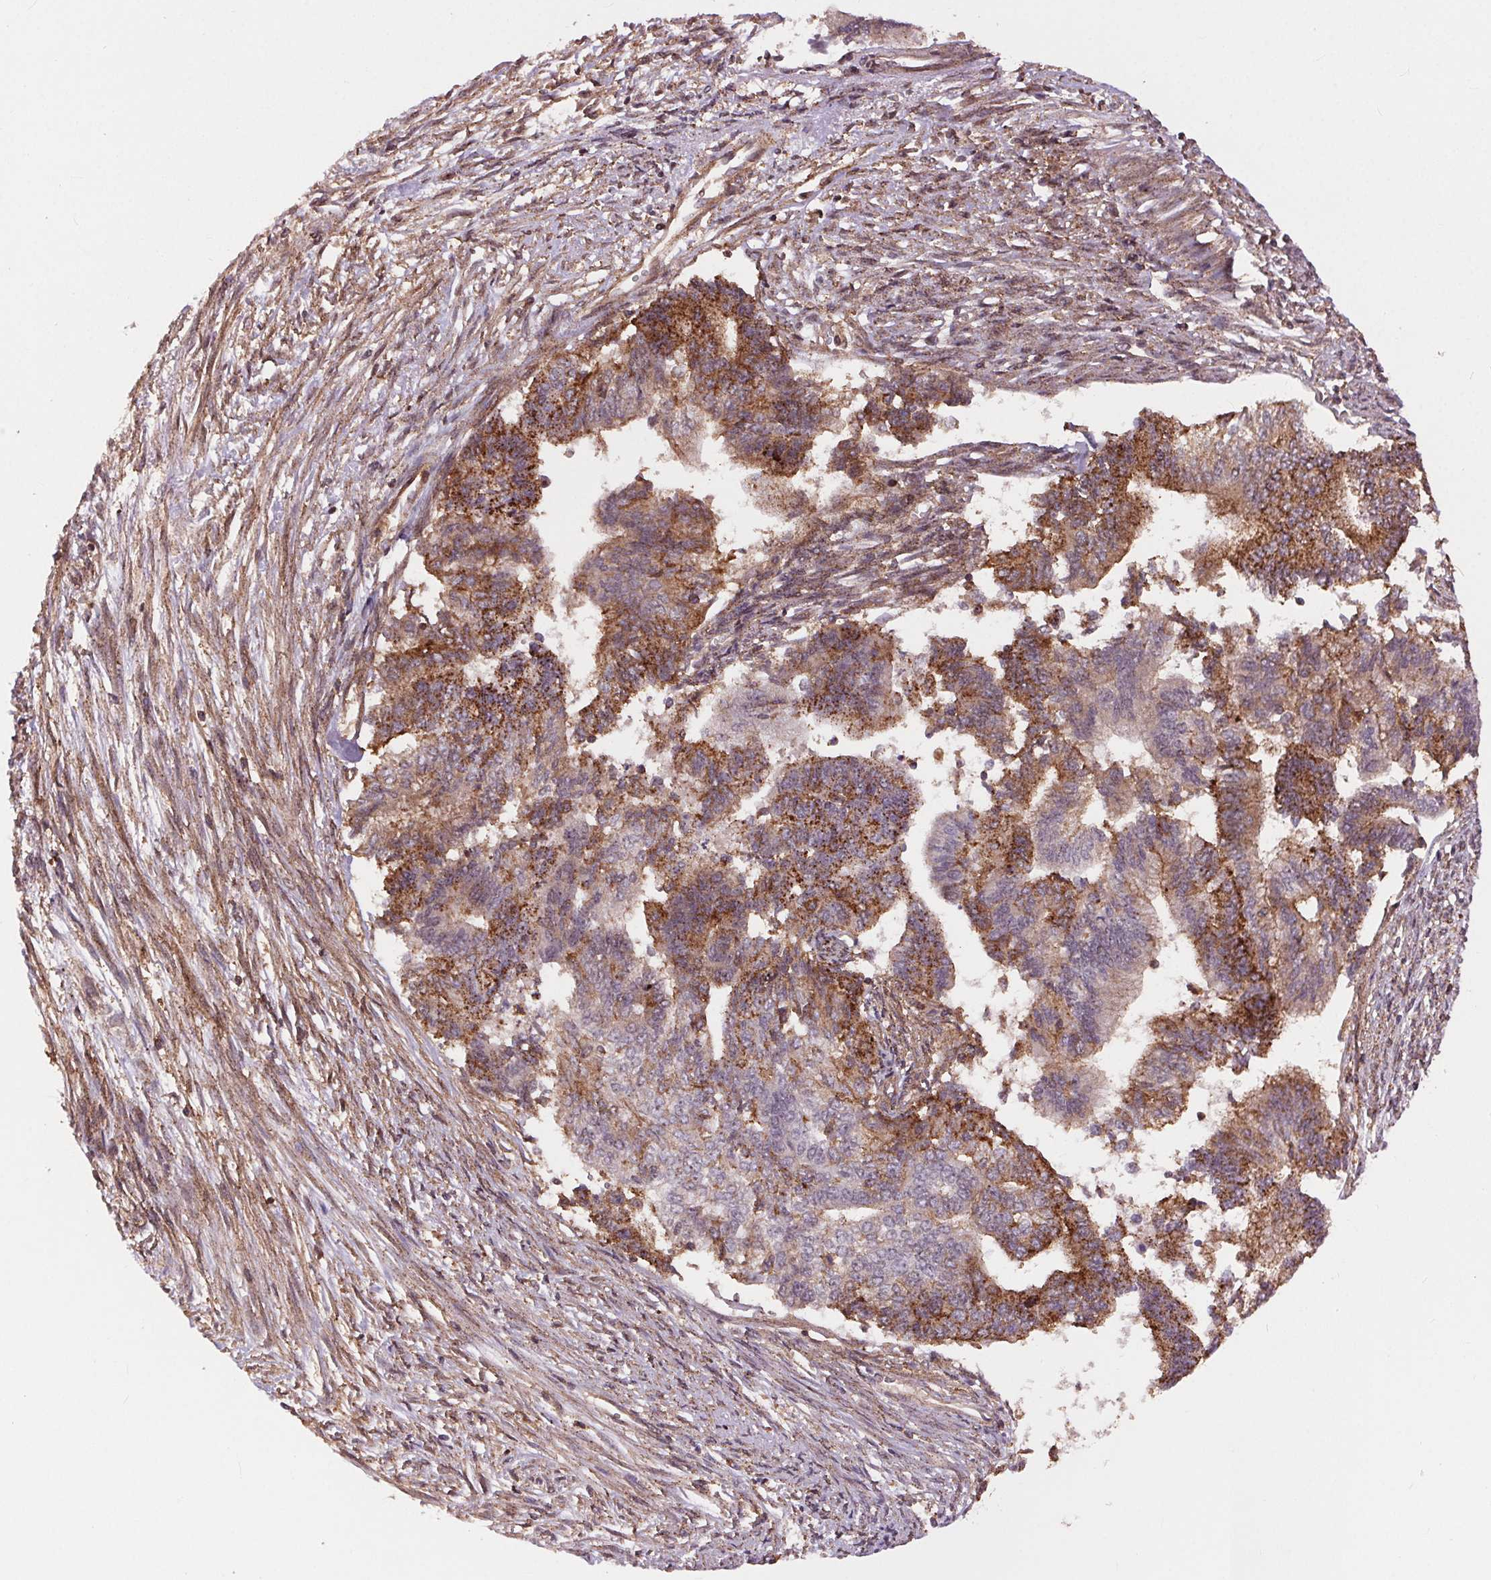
{"staining": {"intensity": "strong", "quantity": ">75%", "location": "cytoplasmic/membranous"}, "tissue": "endometrial cancer", "cell_type": "Tumor cells", "image_type": "cancer", "snomed": [{"axis": "morphology", "description": "Adenocarcinoma, NOS"}, {"axis": "topography", "description": "Endometrium"}], "caption": "Protein expression analysis of endometrial cancer (adenocarcinoma) demonstrates strong cytoplasmic/membranous staining in approximately >75% of tumor cells.", "gene": "CHMP4B", "patient": {"sex": "female", "age": 65}}